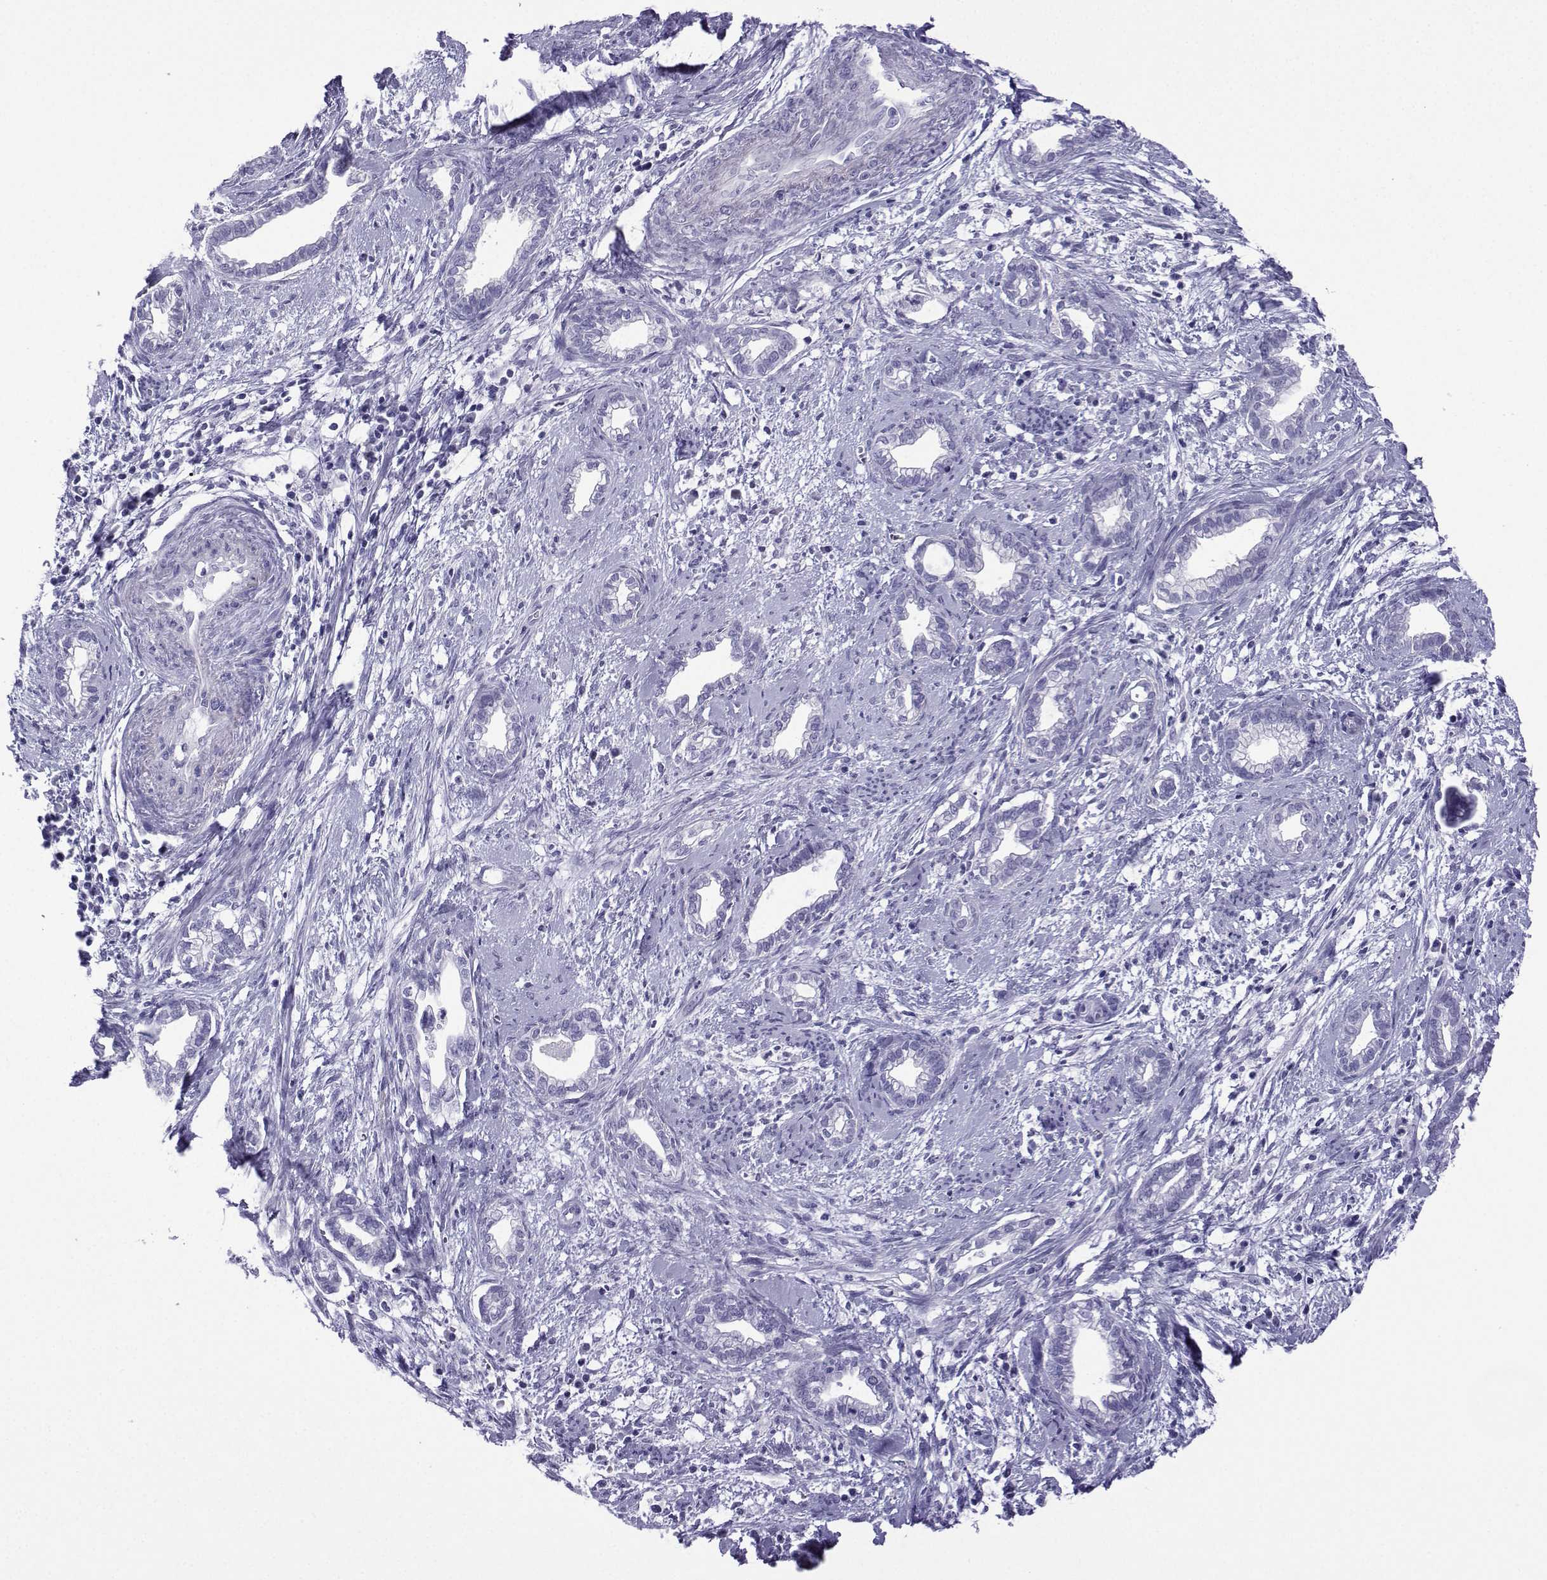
{"staining": {"intensity": "negative", "quantity": "none", "location": "none"}, "tissue": "cervical cancer", "cell_type": "Tumor cells", "image_type": "cancer", "snomed": [{"axis": "morphology", "description": "Adenocarcinoma, NOS"}, {"axis": "topography", "description": "Cervix"}], "caption": "This histopathology image is of cervical cancer (adenocarcinoma) stained with immunohistochemistry to label a protein in brown with the nuclei are counter-stained blue. There is no expression in tumor cells.", "gene": "TRIM46", "patient": {"sex": "female", "age": 62}}